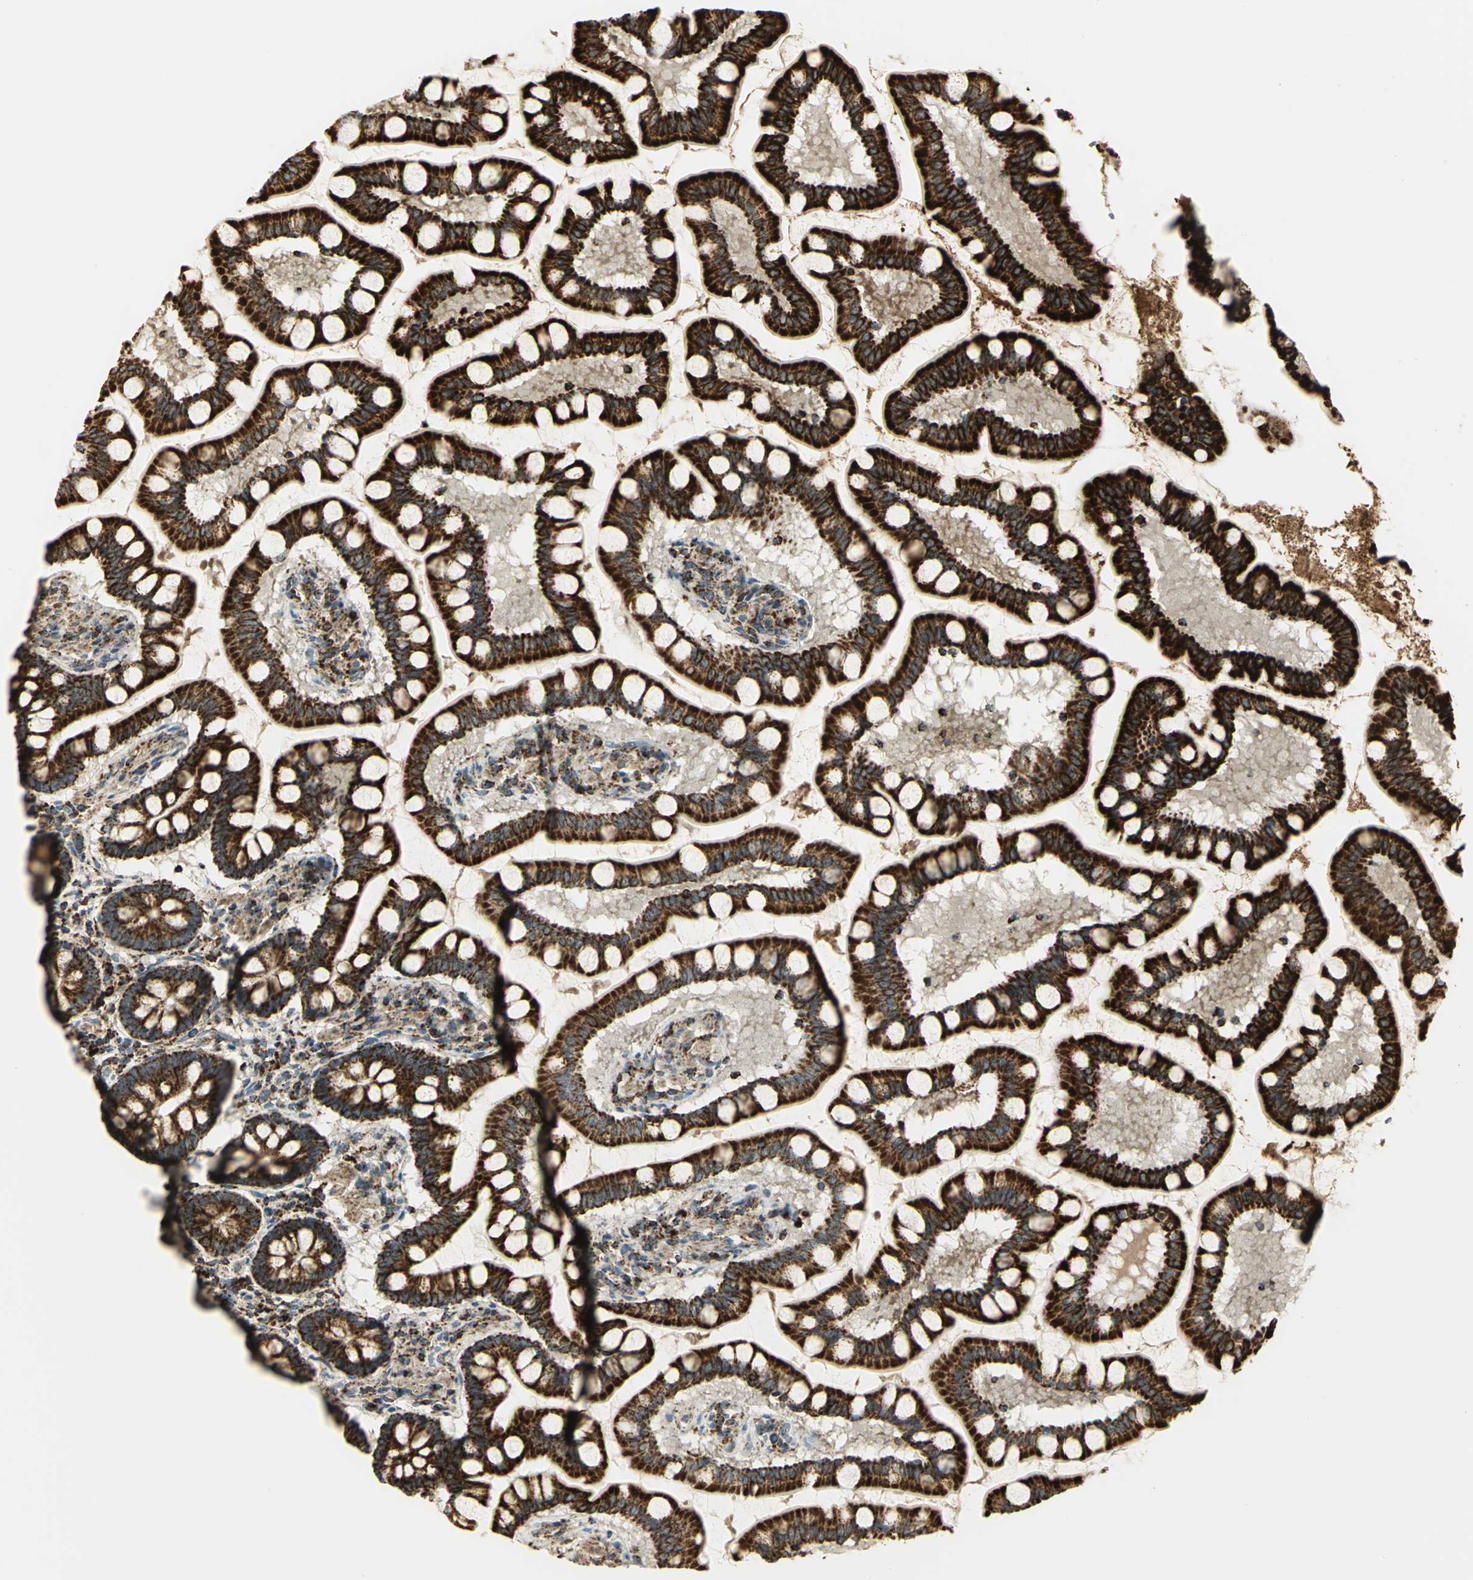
{"staining": {"intensity": "strong", "quantity": ">75%", "location": "cytoplasmic/membranous"}, "tissue": "small intestine", "cell_type": "Glandular cells", "image_type": "normal", "snomed": [{"axis": "morphology", "description": "Normal tissue, NOS"}, {"axis": "topography", "description": "Small intestine"}], "caption": "Unremarkable small intestine demonstrates strong cytoplasmic/membranous positivity in about >75% of glandular cells, visualized by immunohistochemistry.", "gene": "VDAC1", "patient": {"sex": "male", "age": 41}}